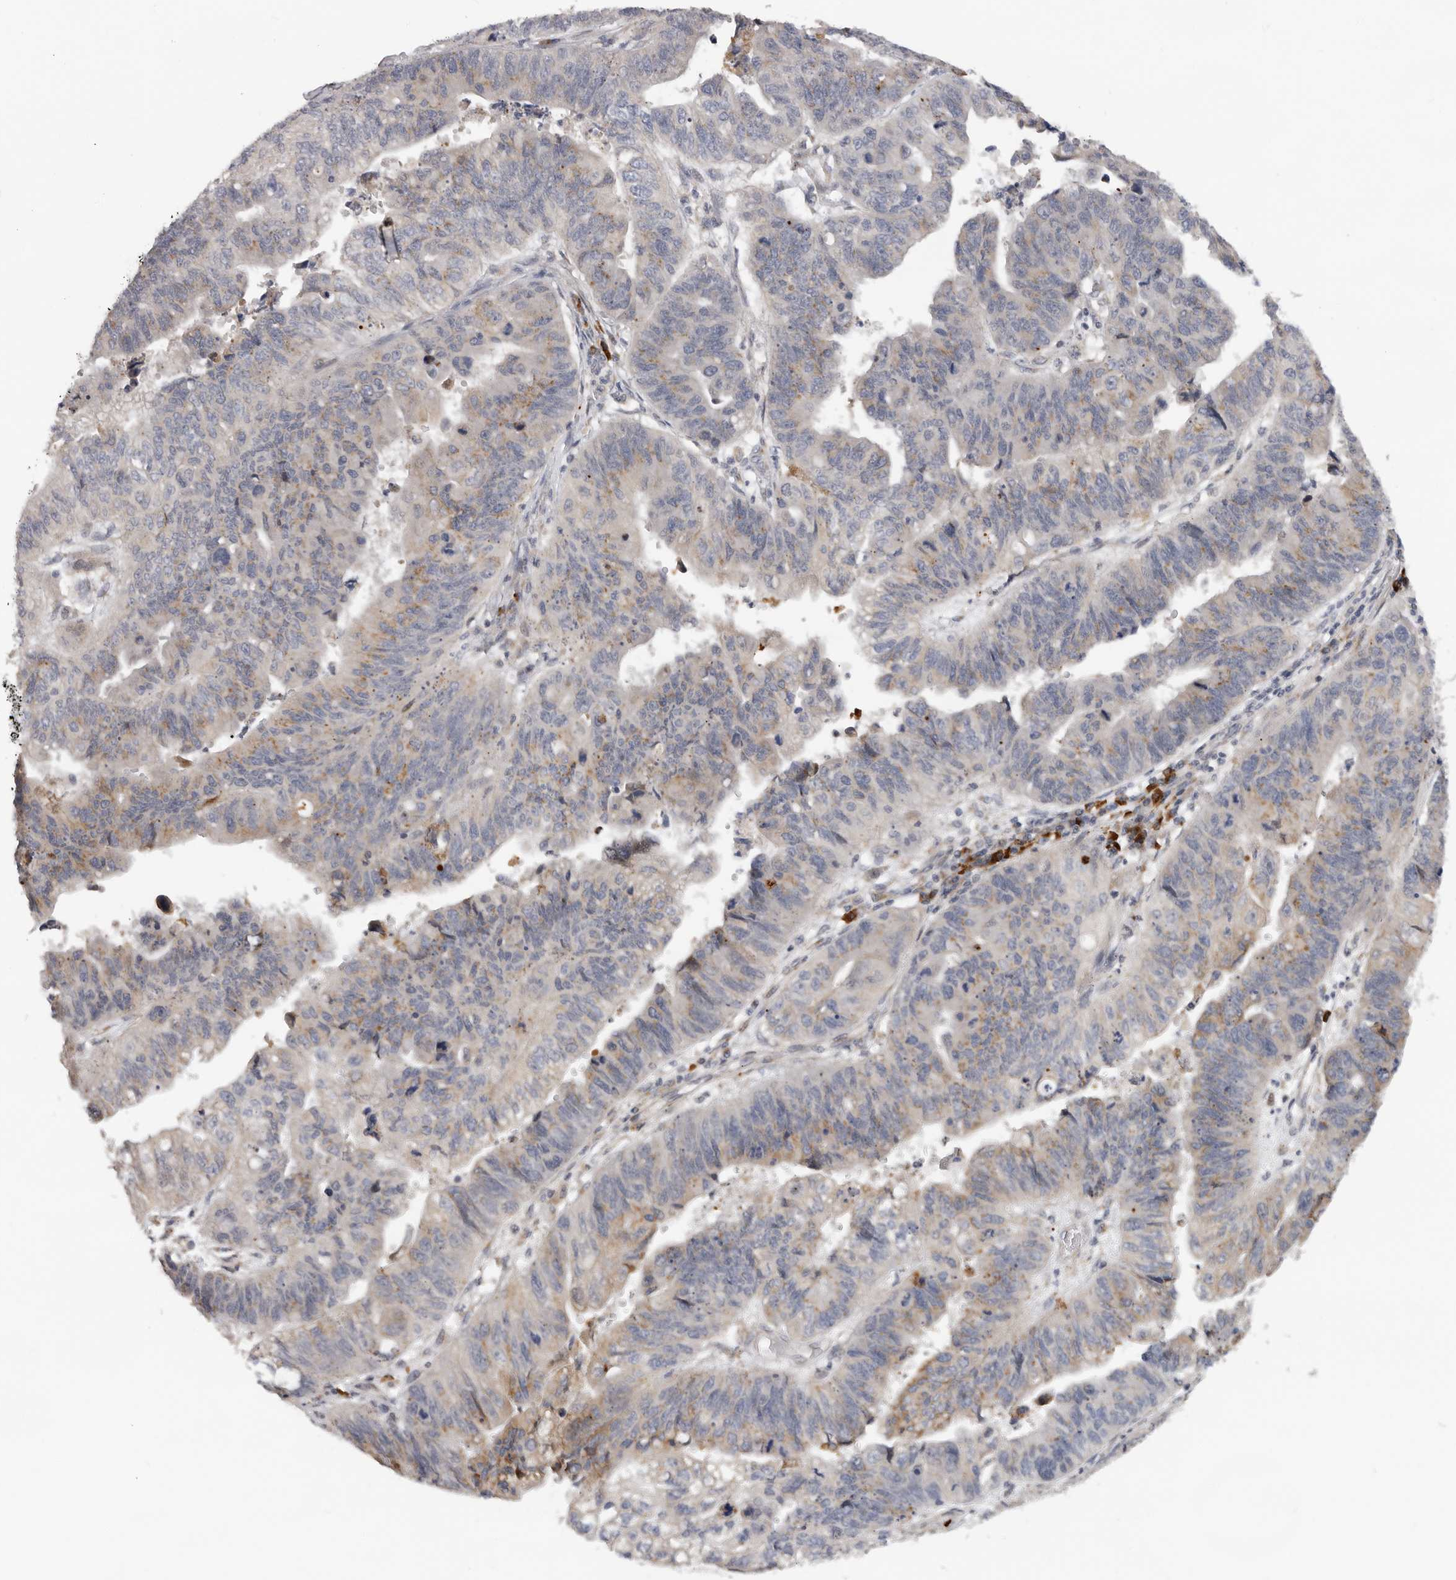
{"staining": {"intensity": "moderate", "quantity": "25%-75%", "location": "cytoplasmic/membranous"}, "tissue": "stomach cancer", "cell_type": "Tumor cells", "image_type": "cancer", "snomed": [{"axis": "morphology", "description": "Adenocarcinoma, NOS"}, {"axis": "topography", "description": "Stomach"}], "caption": "A high-resolution micrograph shows immunohistochemistry staining of stomach cancer, which exhibits moderate cytoplasmic/membranous expression in about 25%-75% of tumor cells.", "gene": "RNF157", "patient": {"sex": "male", "age": 59}}